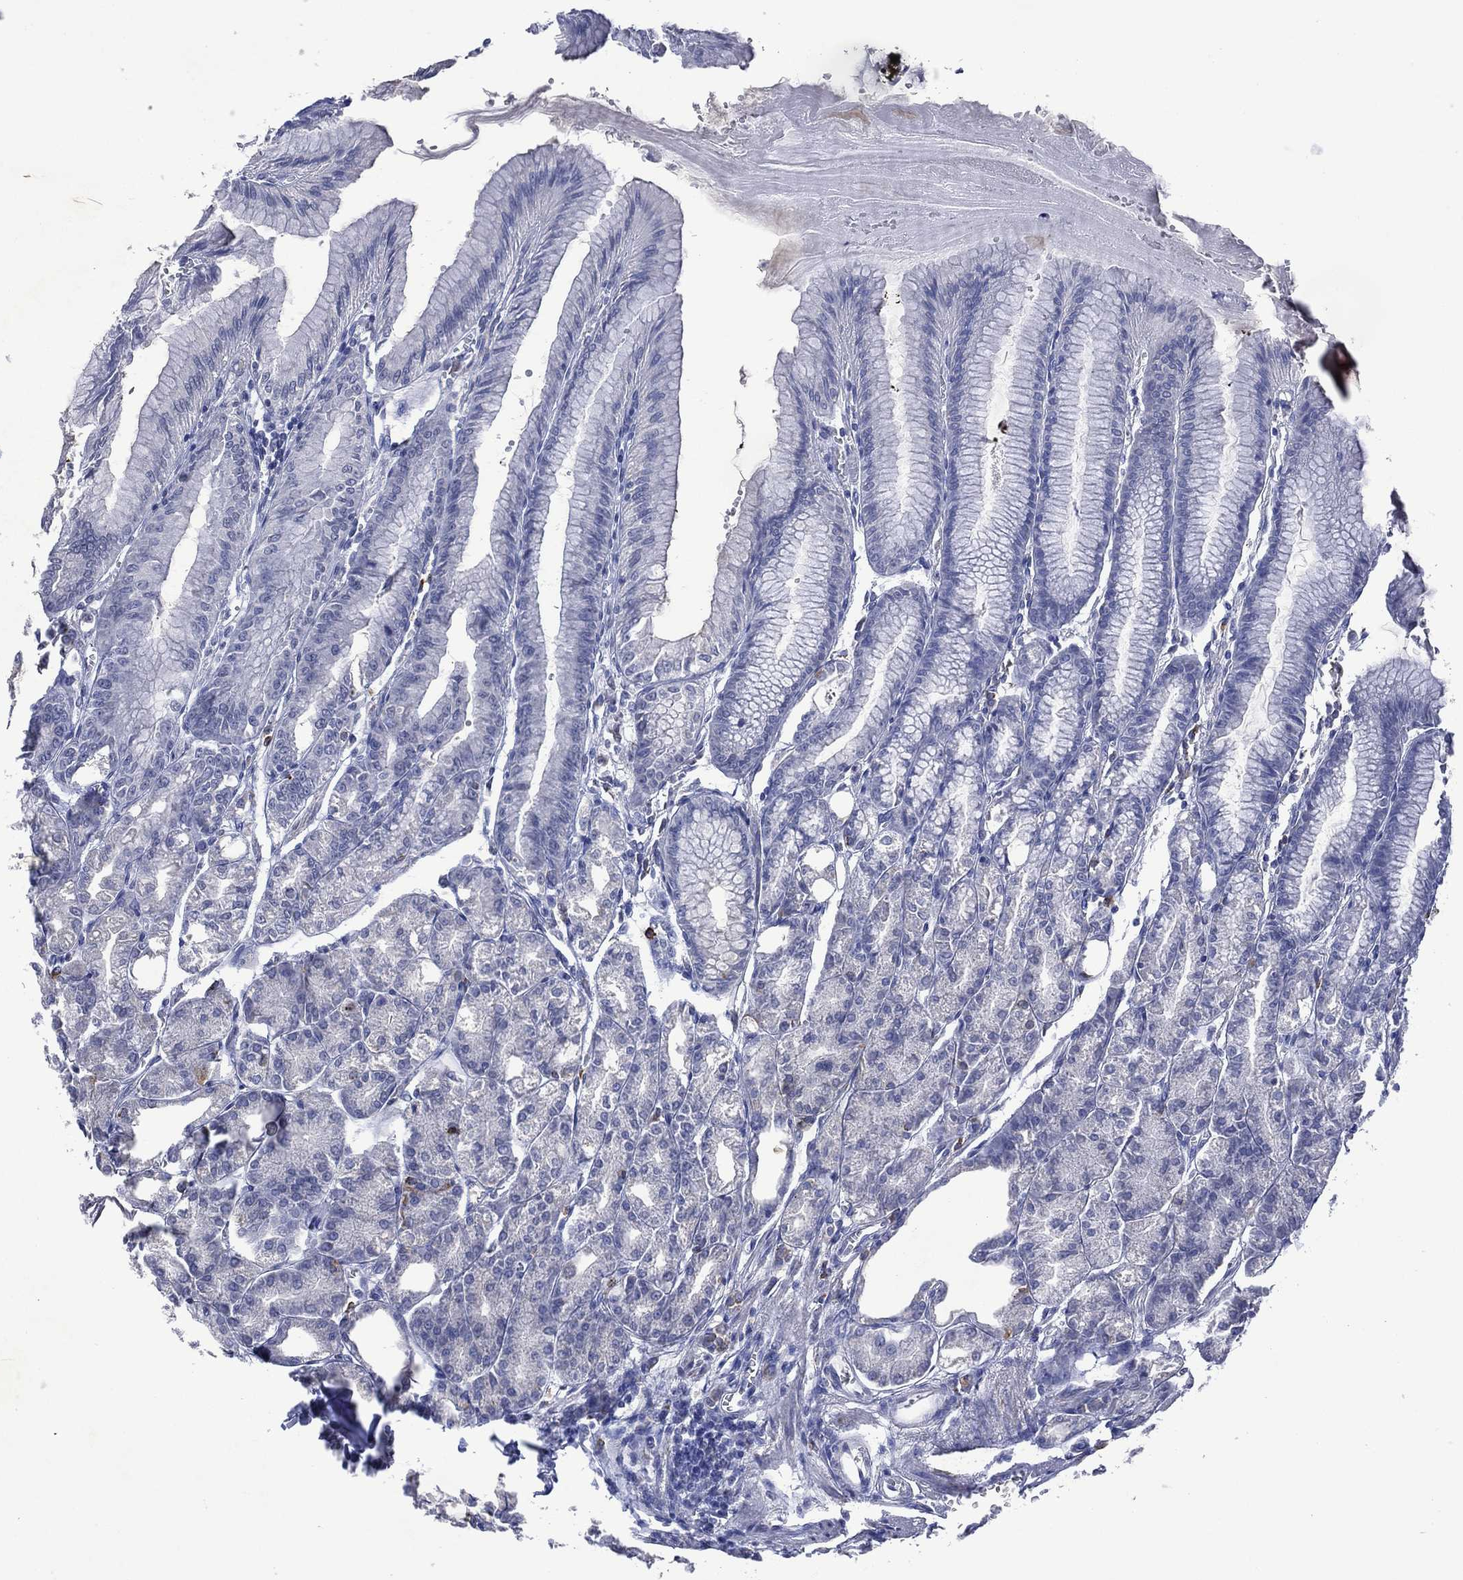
{"staining": {"intensity": "negative", "quantity": "none", "location": "none"}, "tissue": "stomach", "cell_type": "Glandular cells", "image_type": "normal", "snomed": [{"axis": "morphology", "description": "Normal tissue, NOS"}, {"axis": "topography", "description": "Stomach, lower"}], "caption": "This is an immunohistochemistry (IHC) image of normal human stomach. There is no staining in glandular cells.", "gene": "ASB10", "patient": {"sex": "male", "age": 71}}